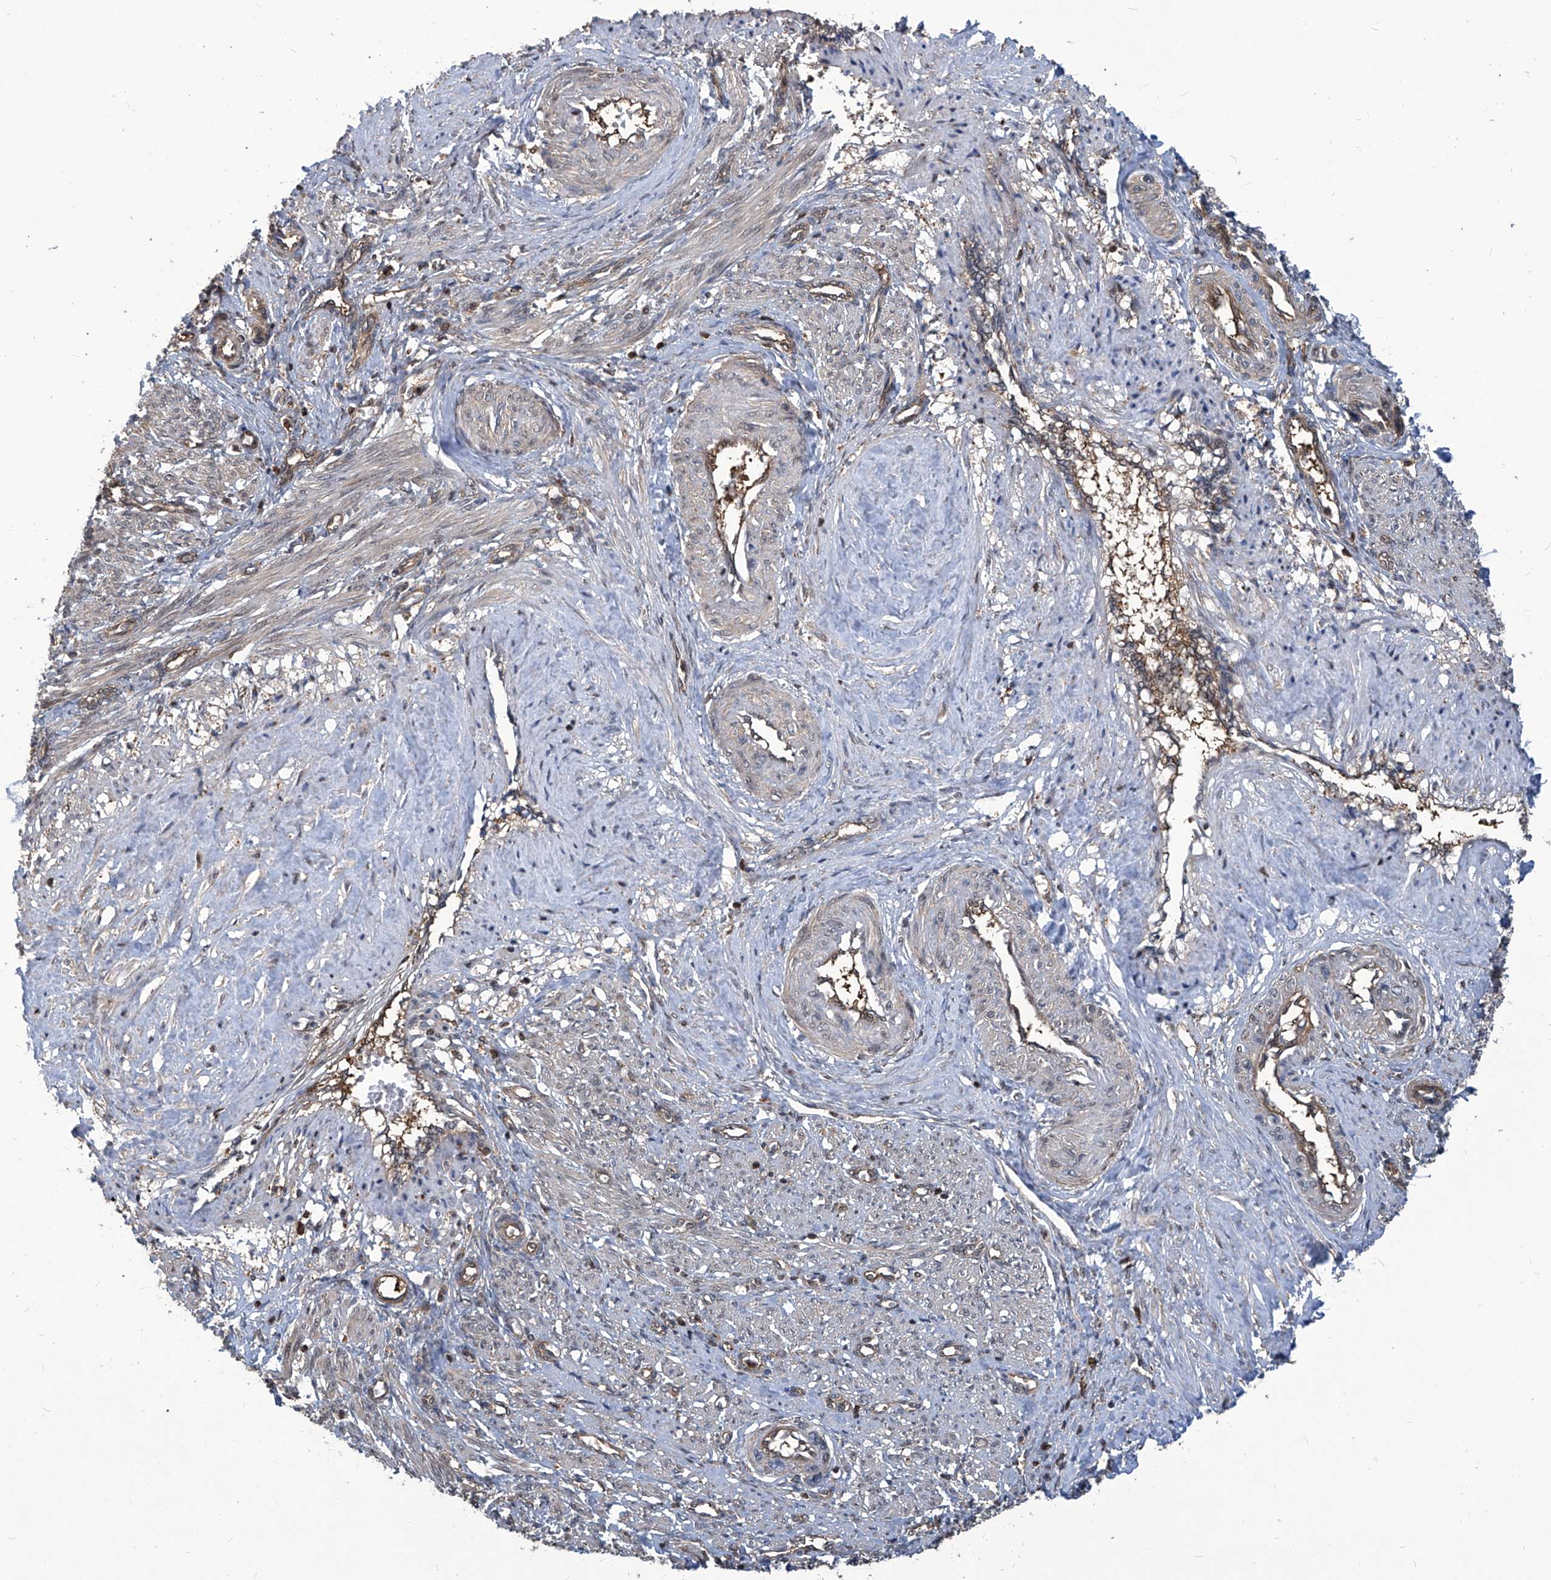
{"staining": {"intensity": "negative", "quantity": "none", "location": "none"}, "tissue": "smooth muscle", "cell_type": "Smooth muscle cells", "image_type": "normal", "snomed": [{"axis": "morphology", "description": "Normal tissue, NOS"}, {"axis": "topography", "description": "Endometrium"}], "caption": "Immunohistochemical staining of unremarkable smooth muscle exhibits no significant positivity in smooth muscle cells. (DAB immunohistochemistry with hematoxylin counter stain).", "gene": "PSMB1", "patient": {"sex": "female", "age": 33}}